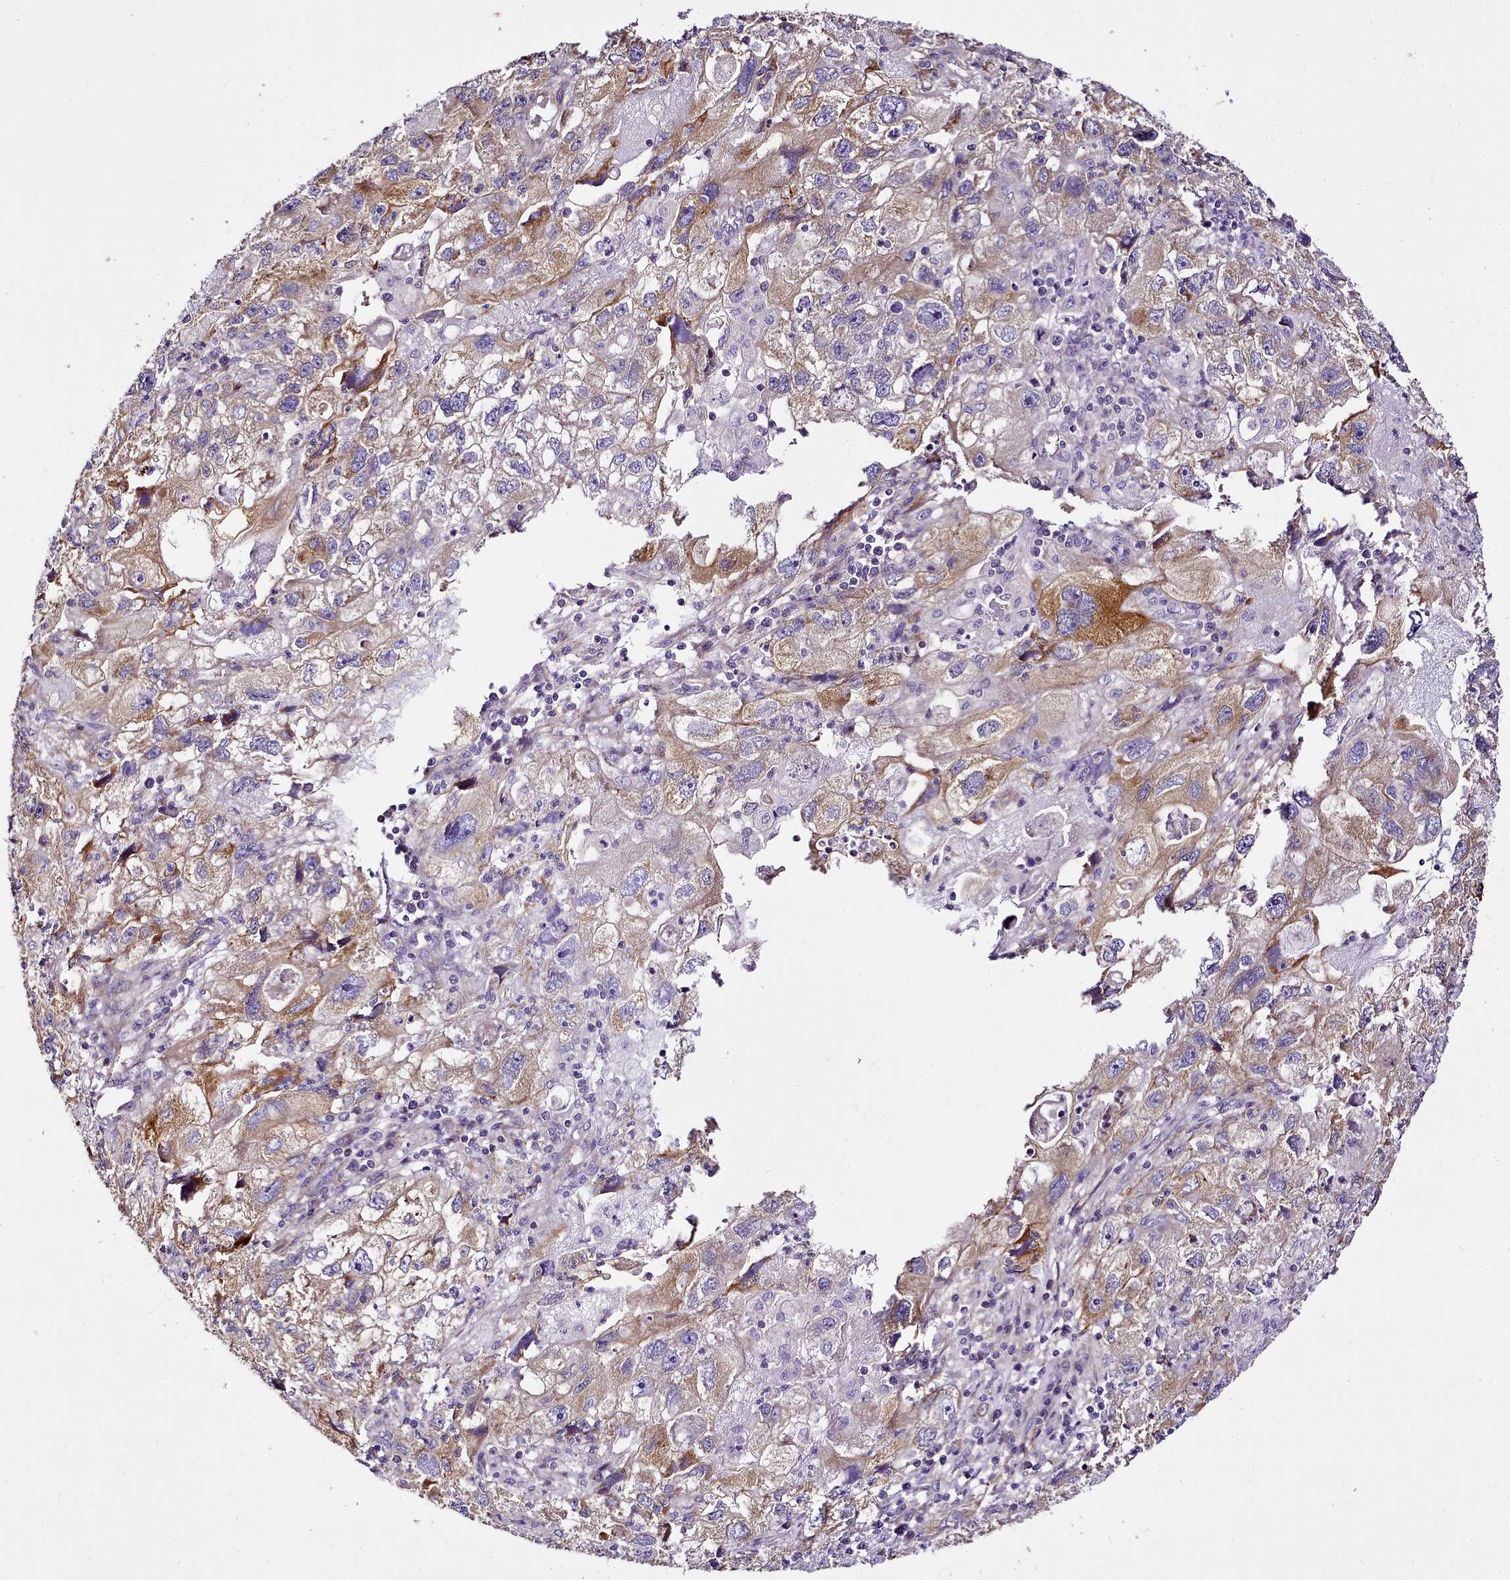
{"staining": {"intensity": "moderate", "quantity": "25%-75%", "location": "cytoplasmic/membranous"}, "tissue": "endometrial cancer", "cell_type": "Tumor cells", "image_type": "cancer", "snomed": [{"axis": "morphology", "description": "Adenocarcinoma, NOS"}, {"axis": "topography", "description": "Endometrium"}], "caption": "Tumor cells display medium levels of moderate cytoplasmic/membranous expression in about 25%-75% of cells in endometrial adenocarcinoma. The staining is performed using DAB (3,3'-diaminobenzidine) brown chromogen to label protein expression. The nuclei are counter-stained blue using hematoxylin.", "gene": "NBPF1", "patient": {"sex": "female", "age": 49}}